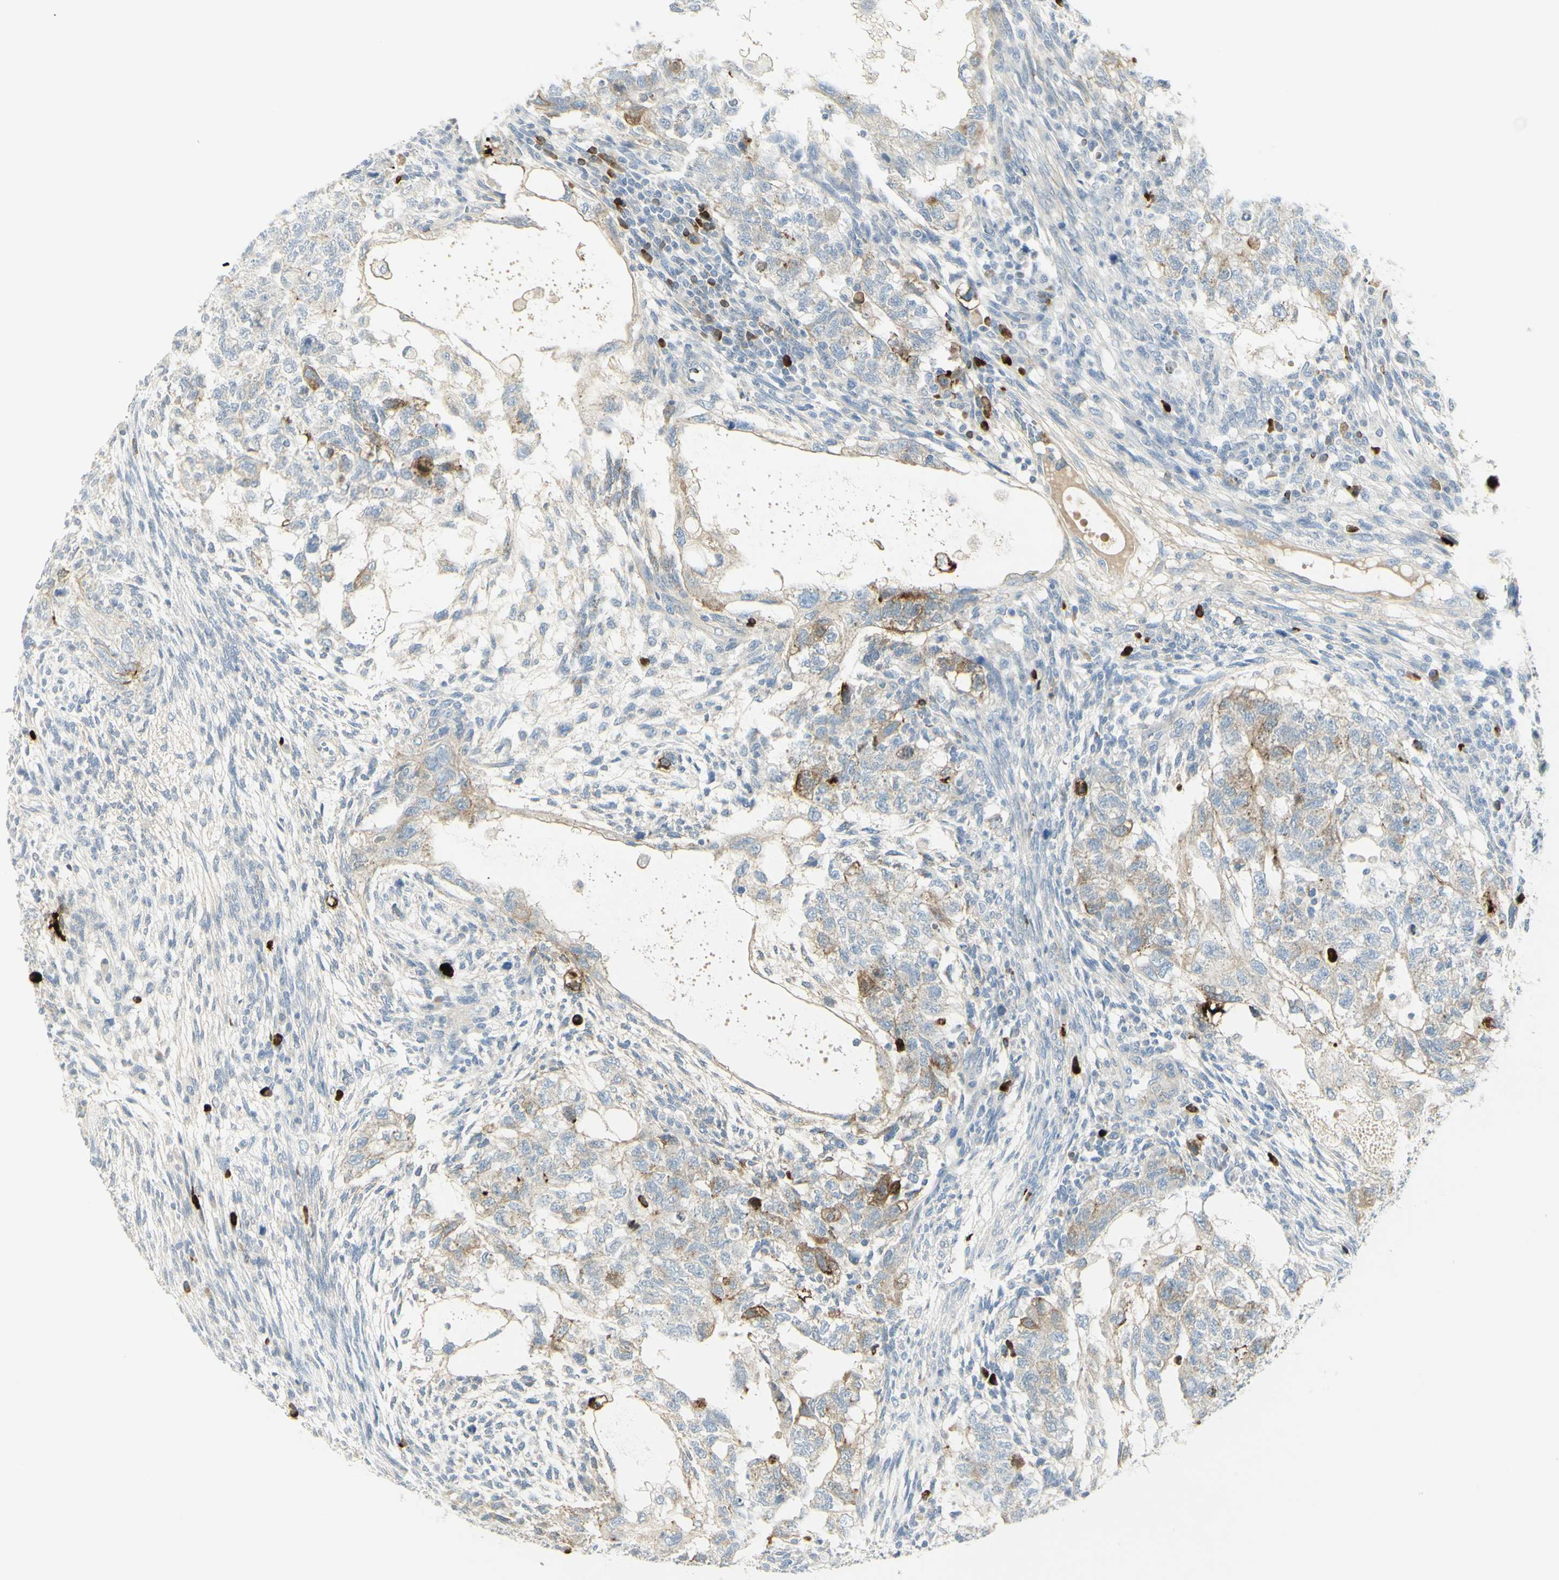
{"staining": {"intensity": "strong", "quantity": "<25%", "location": "cytoplasmic/membranous"}, "tissue": "testis cancer", "cell_type": "Tumor cells", "image_type": "cancer", "snomed": [{"axis": "morphology", "description": "Normal tissue, NOS"}, {"axis": "morphology", "description": "Carcinoma, Embryonal, NOS"}, {"axis": "topography", "description": "Testis"}], "caption": "About <25% of tumor cells in human testis embryonal carcinoma exhibit strong cytoplasmic/membranous protein expression as visualized by brown immunohistochemical staining.", "gene": "MDK", "patient": {"sex": "male", "age": 36}}